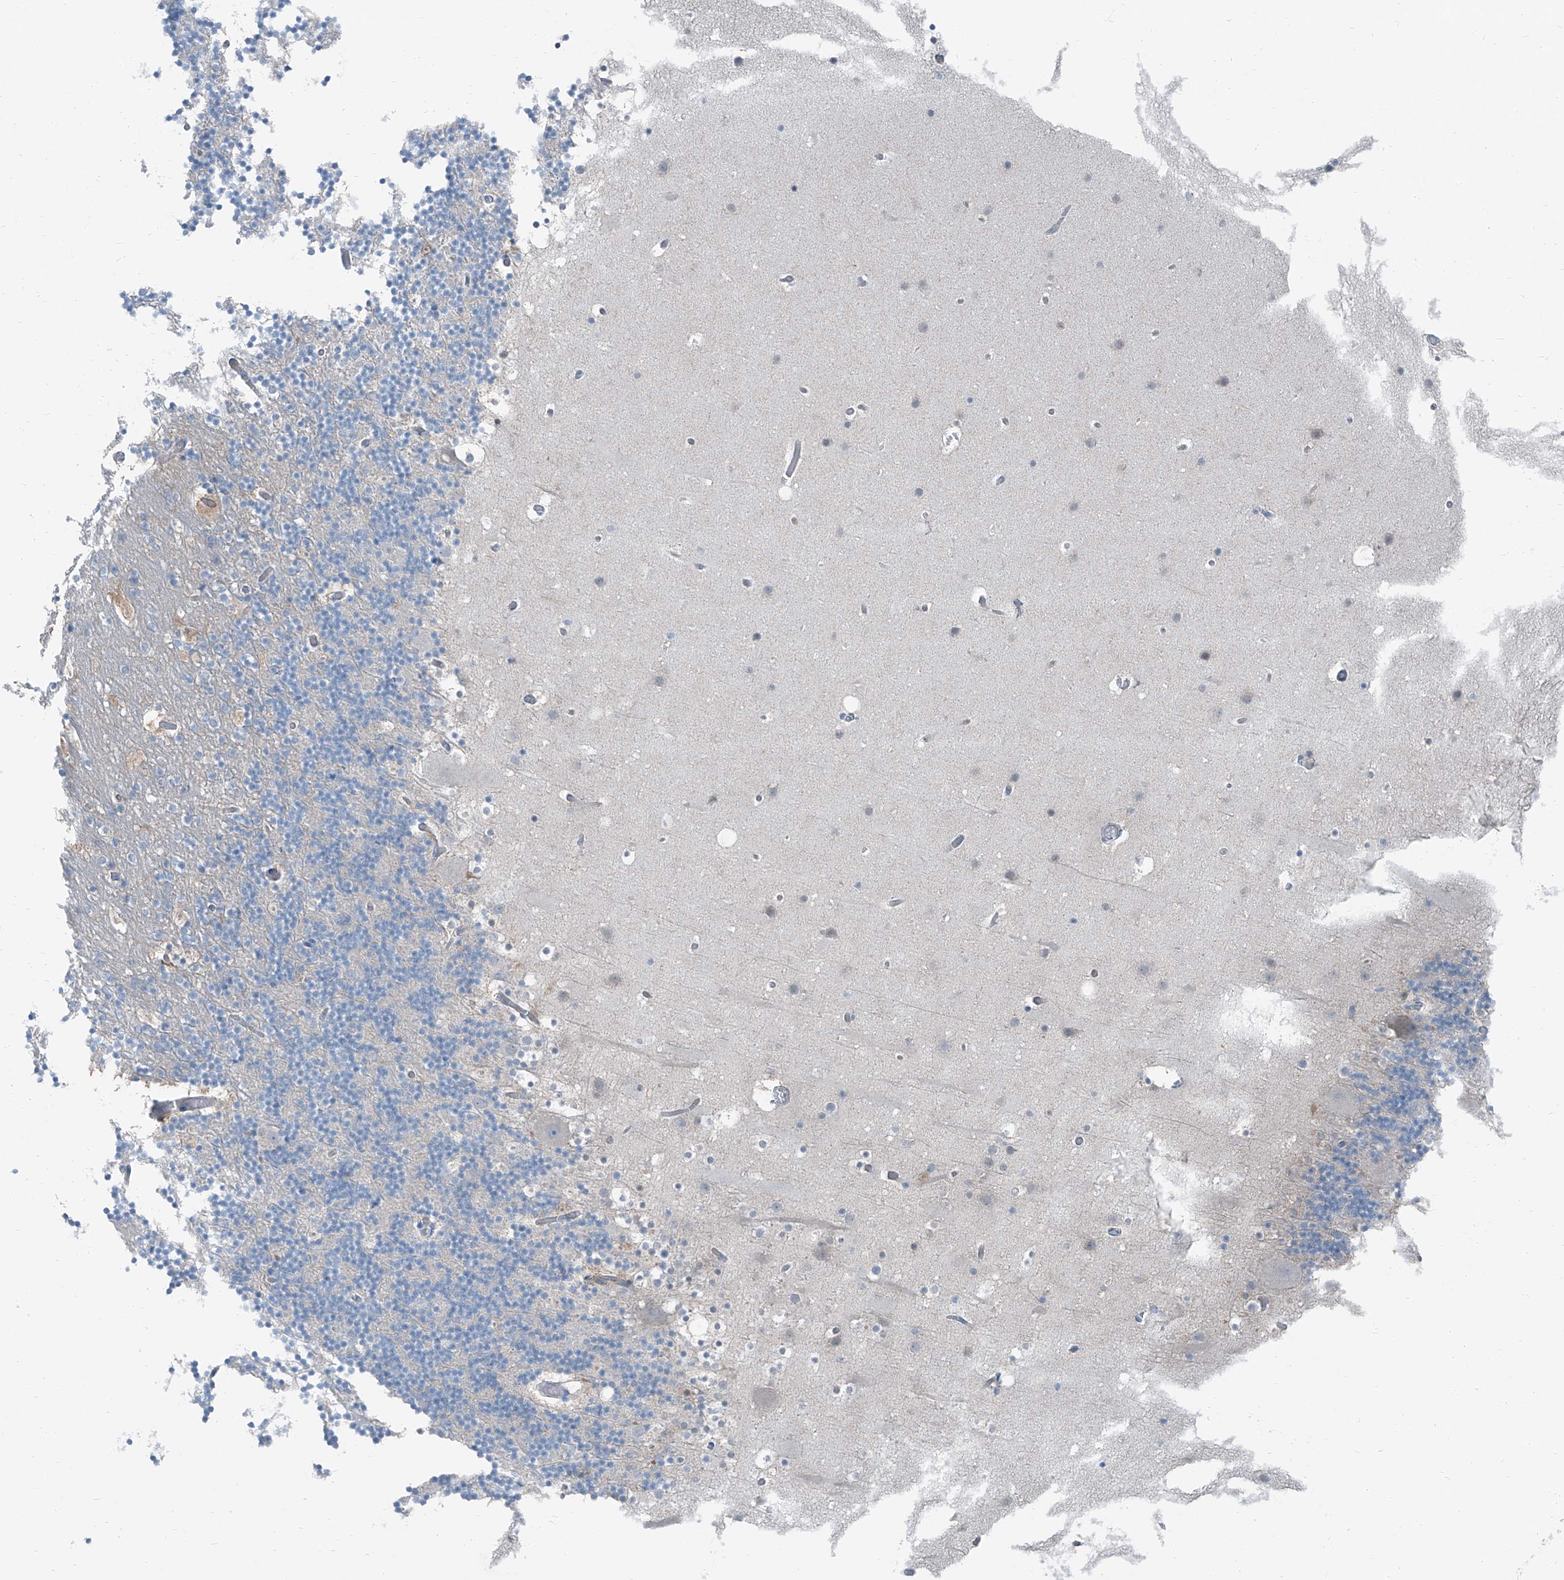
{"staining": {"intensity": "negative", "quantity": "none", "location": "none"}, "tissue": "cerebellum", "cell_type": "Cells in granular layer", "image_type": "normal", "snomed": [{"axis": "morphology", "description": "Normal tissue, NOS"}, {"axis": "topography", "description": "Cerebellum"}], "caption": "Cells in granular layer show no significant protein positivity in unremarkable cerebellum.", "gene": "RGN", "patient": {"sex": "male", "age": 57}}